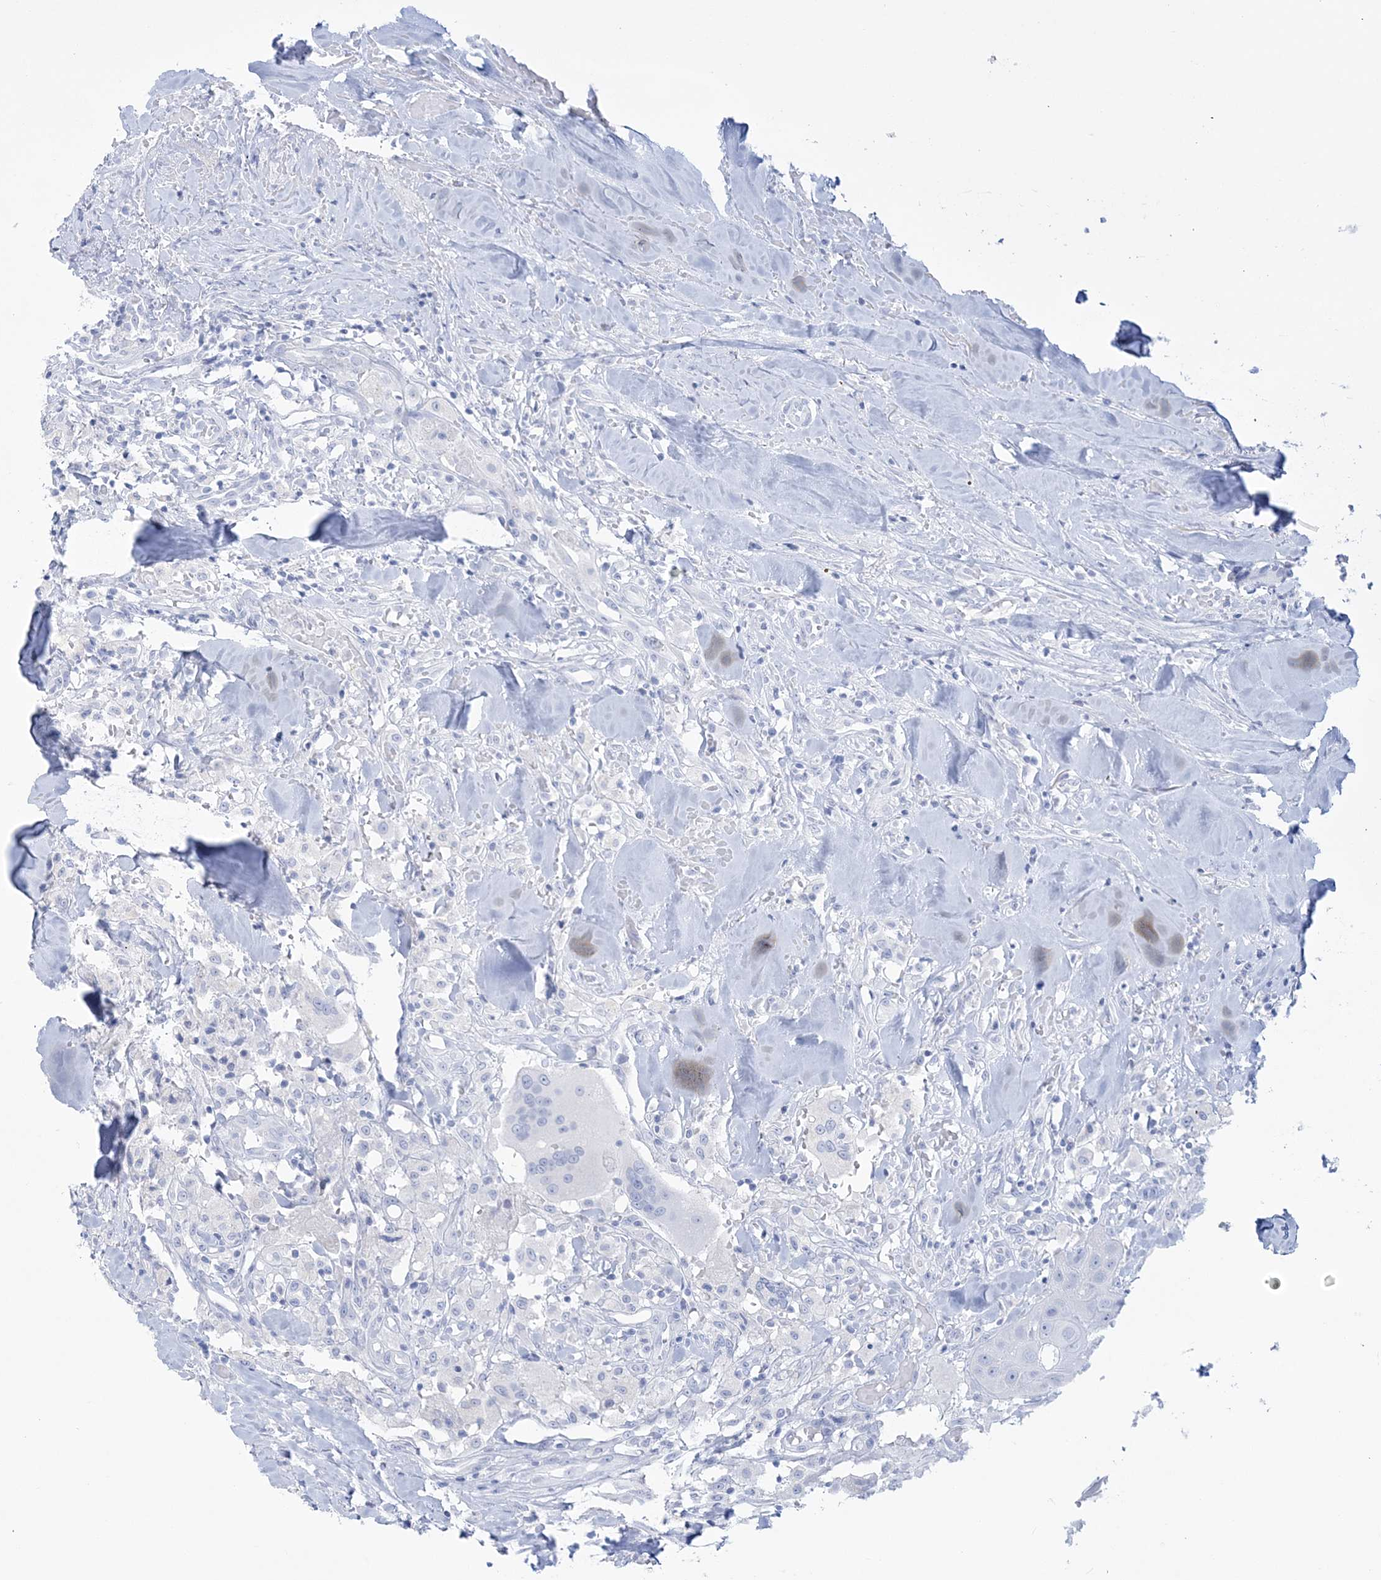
{"staining": {"intensity": "negative", "quantity": "none", "location": "none"}, "tissue": "head and neck cancer", "cell_type": "Tumor cells", "image_type": "cancer", "snomed": [{"axis": "morphology", "description": "Normal tissue, NOS"}, {"axis": "morphology", "description": "Squamous cell carcinoma, NOS"}, {"axis": "topography", "description": "Skeletal muscle"}, {"axis": "topography", "description": "Head-Neck"}], "caption": "An image of human head and neck cancer is negative for staining in tumor cells.", "gene": "RBP2", "patient": {"sex": "male", "age": 51}}